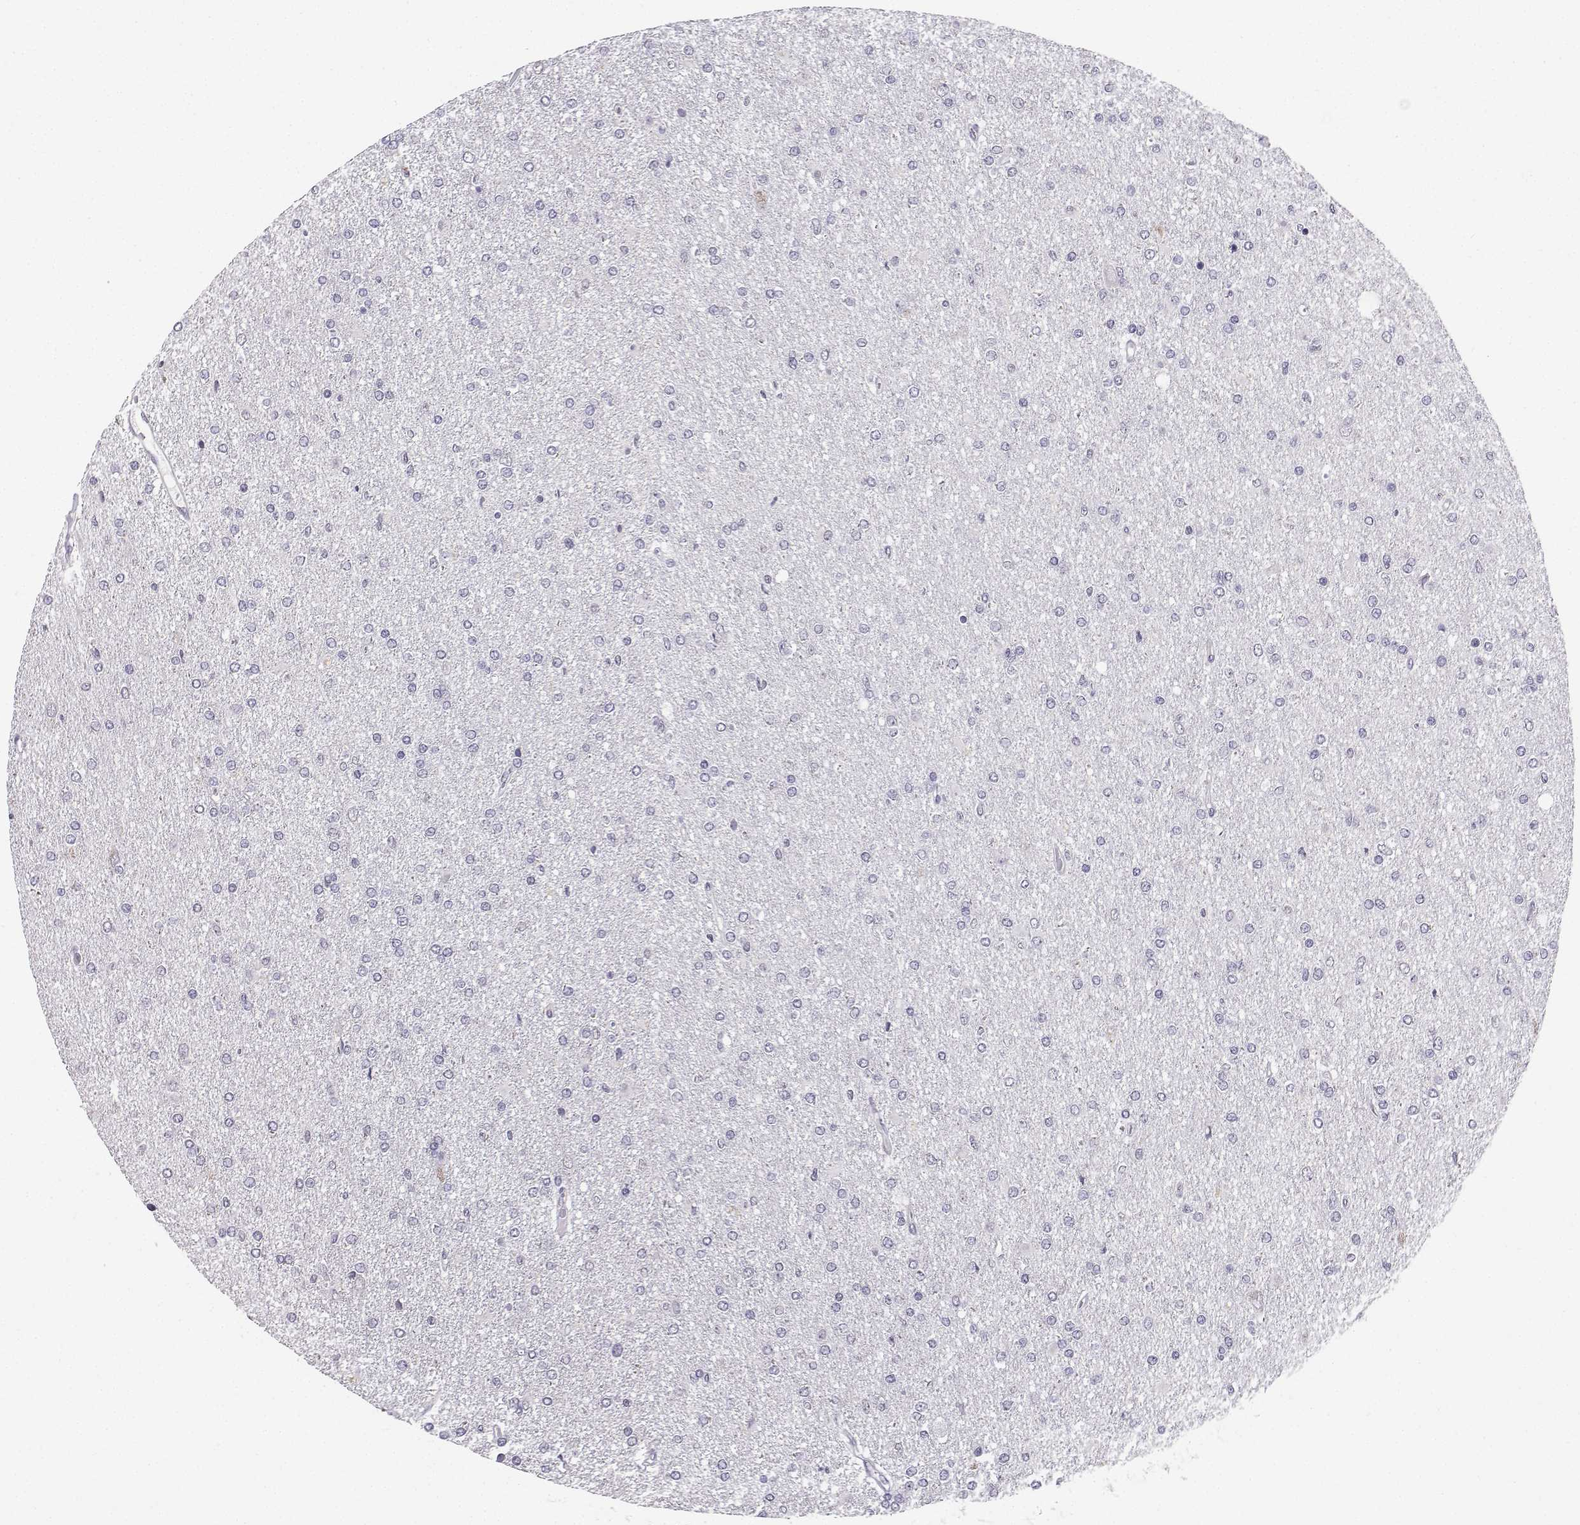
{"staining": {"intensity": "negative", "quantity": "none", "location": "none"}, "tissue": "glioma", "cell_type": "Tumor cells", "image_type": "cancer", "snomed": [{"axis": "morphology", "description": "Glioma, malignant, High grade"}, {"axis": "topography", "description": "Cerebral cortex"}], "caption": "Tumor cells are negative for protein expression in human high-grade glioma (malignant).", "gene": "SPAG11B", "patient": {"sex": "male", "age": 70}}